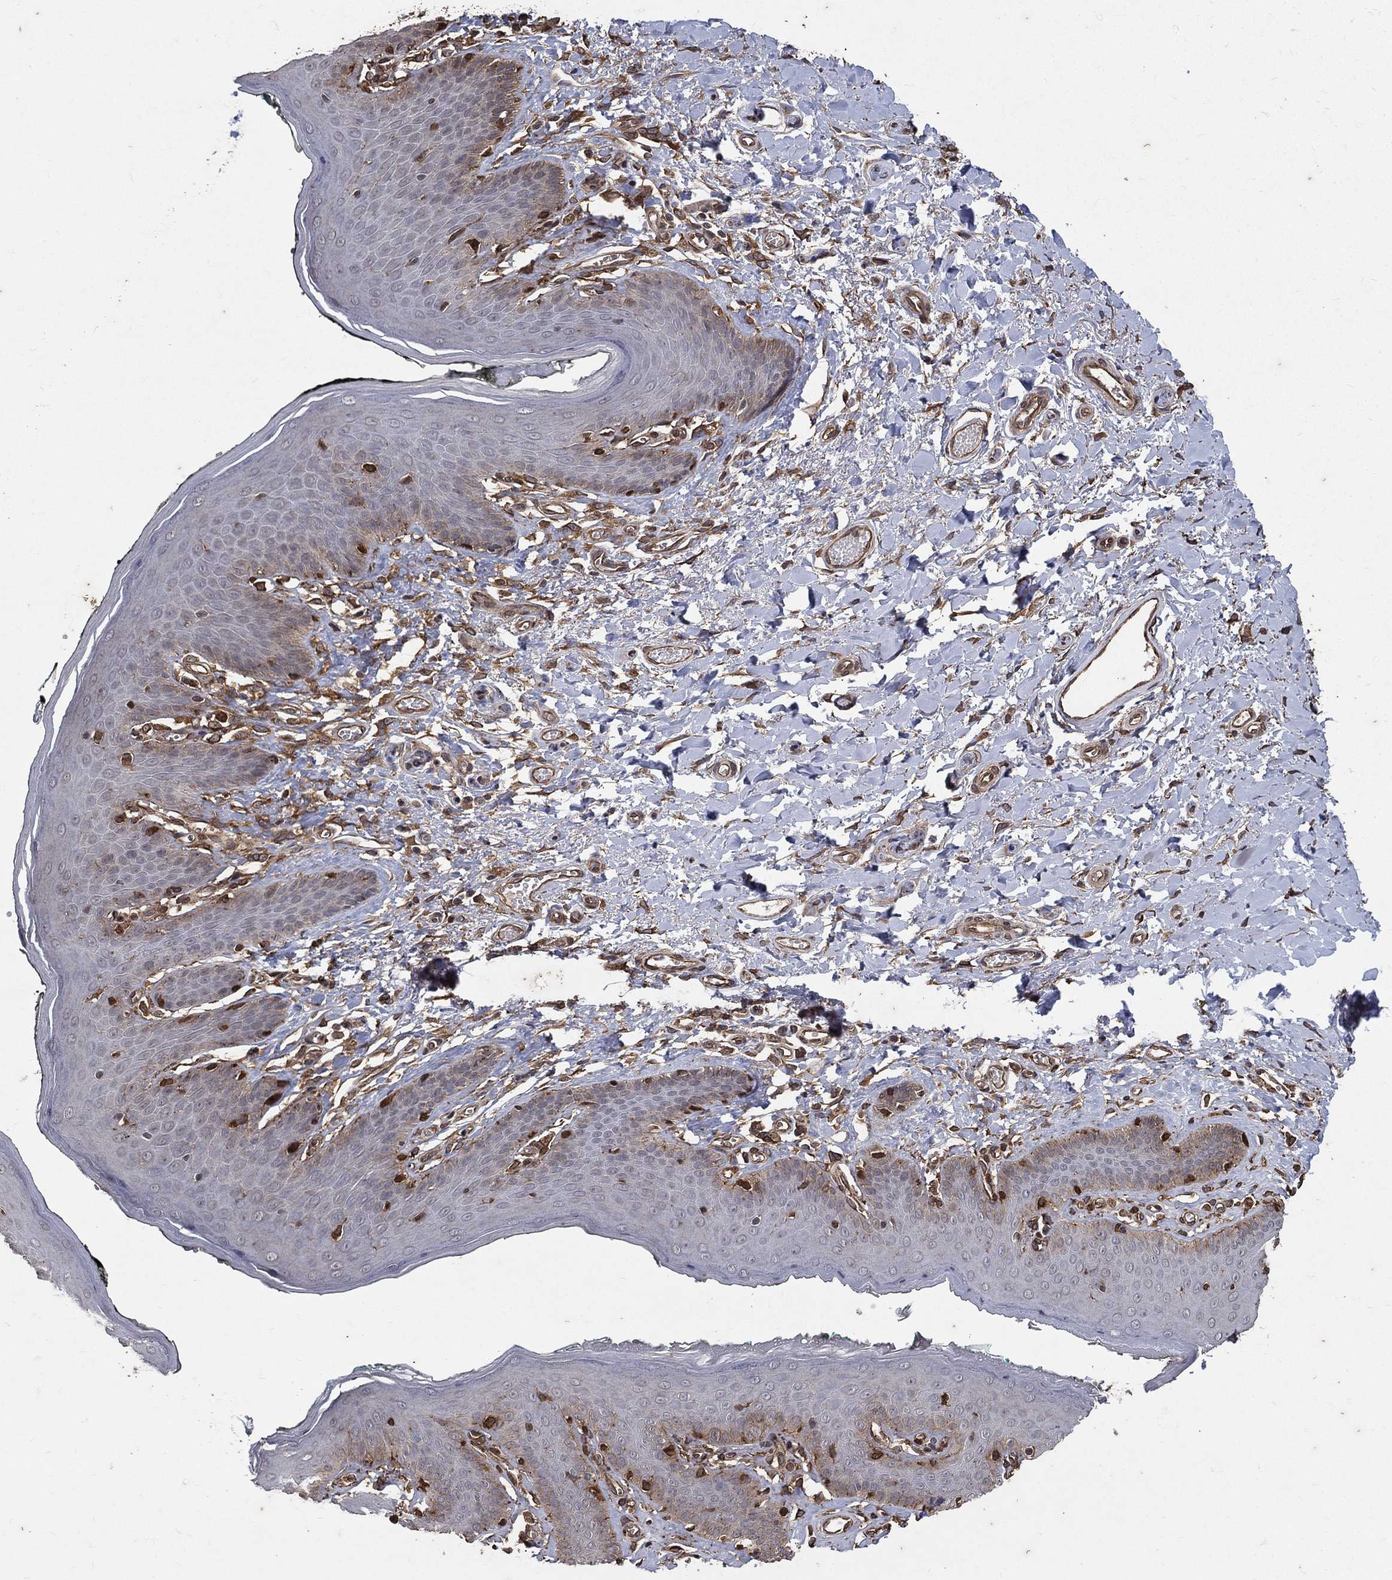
{"staining": {"intensity": "negative", "quantity": "none", "location": "none"}, "tissue": "vagina", "cell_type": "Squamous epithelial cells", "image_type": "normal", "snomed": [{"axis": "morphology", "description": "Normal tissue, NOS"}, {"axis": "topography", "description": "Vagina"}], "caption": "This photomicrograph is of normal vagina stained with IHC to label a protein in brown with the nuclei are counter-stained blue. There is no expression in squamous epithelial cells. (Brightfield microscopy of DAB immunohistochemistry at high magnification).", "gene": "DPYSL2", "patient": {"sex": "female", "age": 66}}